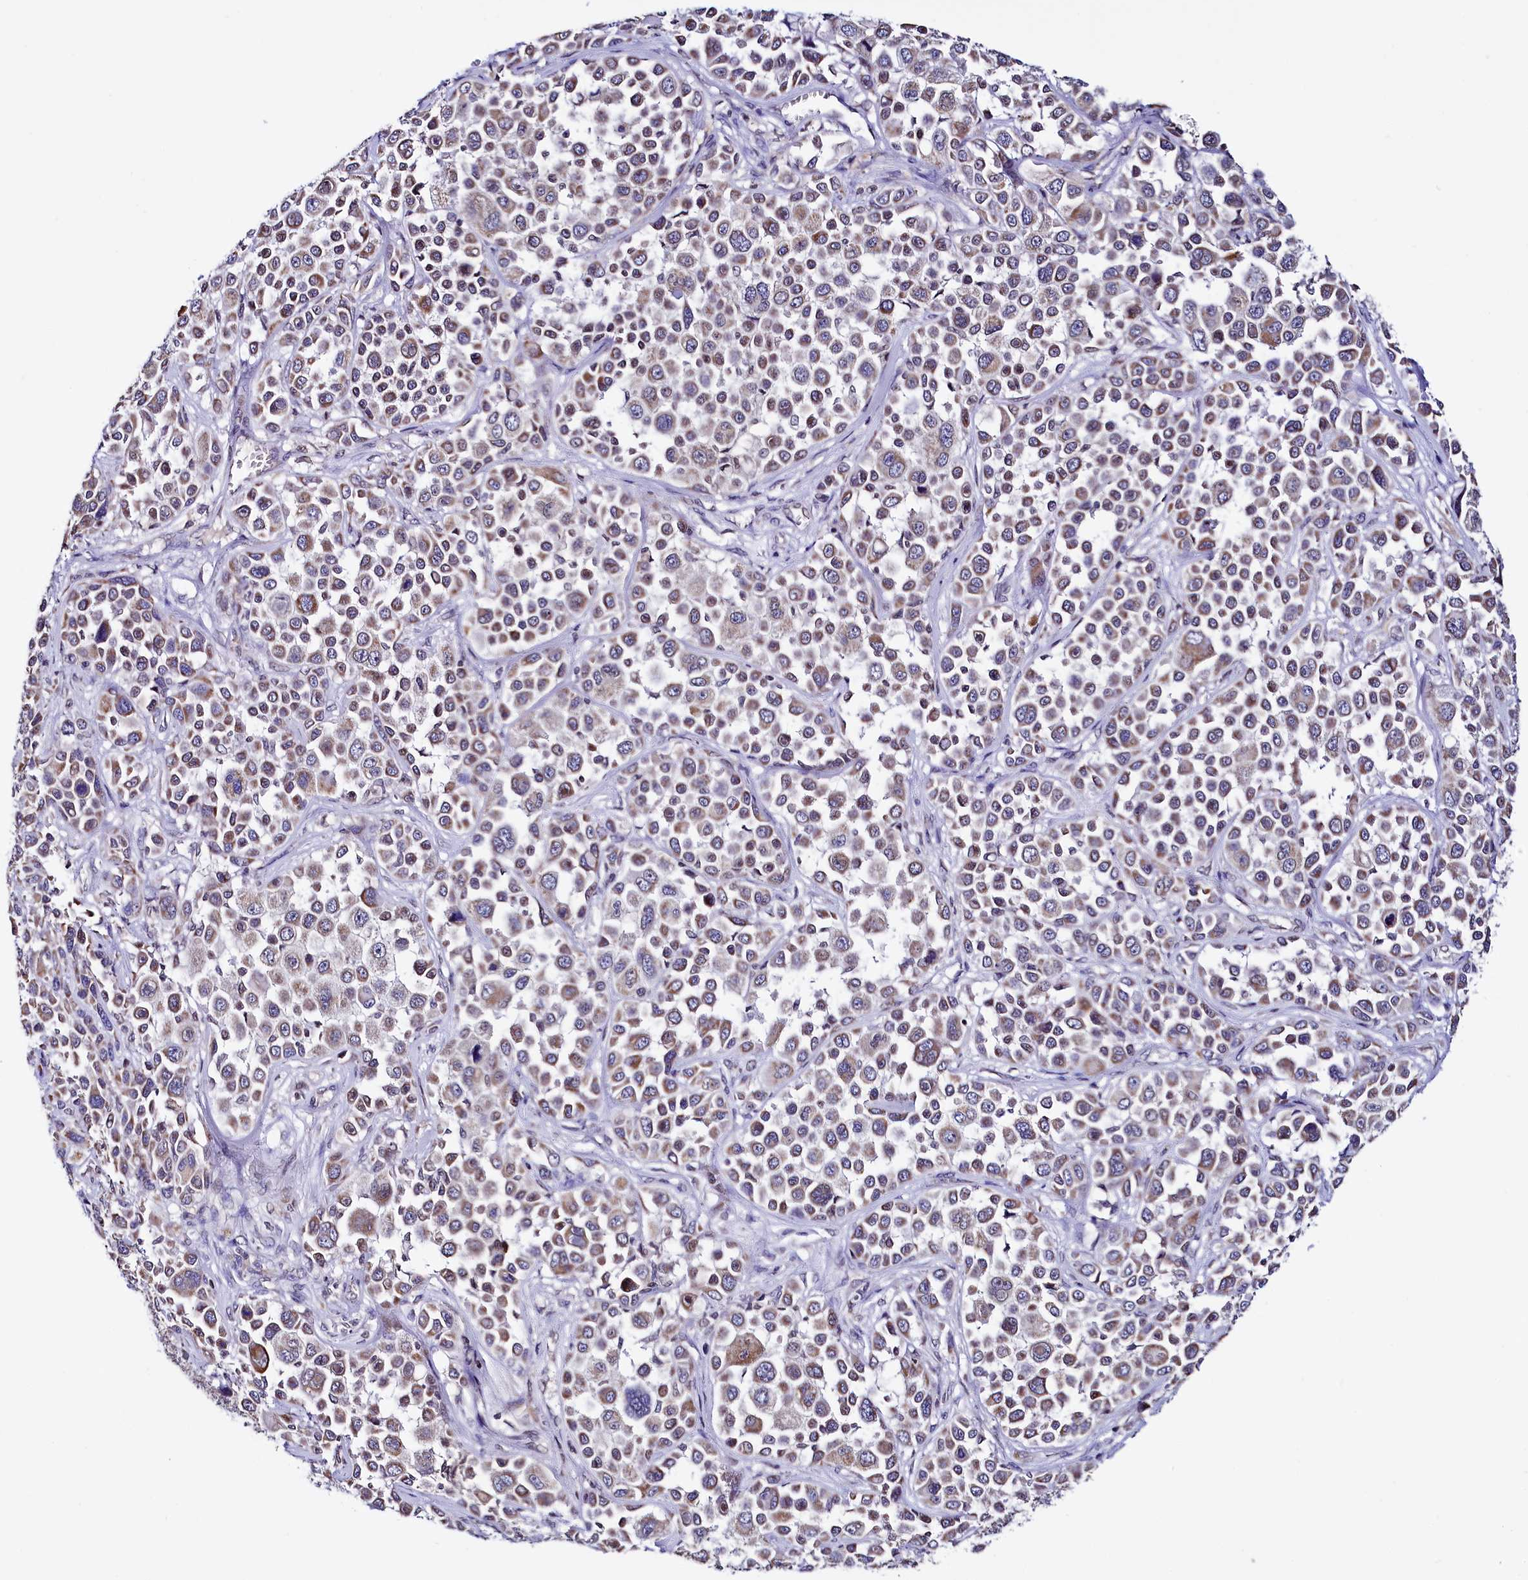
{"staining": {"intensity": "moderate", "quantity": "25%-75%", "location": "cytoplasmic/membranous"}, "tissue": "melanoma", "cell_type": "Tumor cells", "image_type": "cancer", "snomed": [{"axis": "morphology", "description": "Malignant melanoma, NOS"}, {"axis": "topography", "description": "Skin of trunk"}], "caption": "High-power microscopy captured an immunohistochemistry (IHC) photomicrograph of melanoma, revealing moderate cytoplasmic/membranous positivity in about 25%-75% of tumor cells.", "gene": "HAND1", "patient": {"sex": "male", "age": 71}}